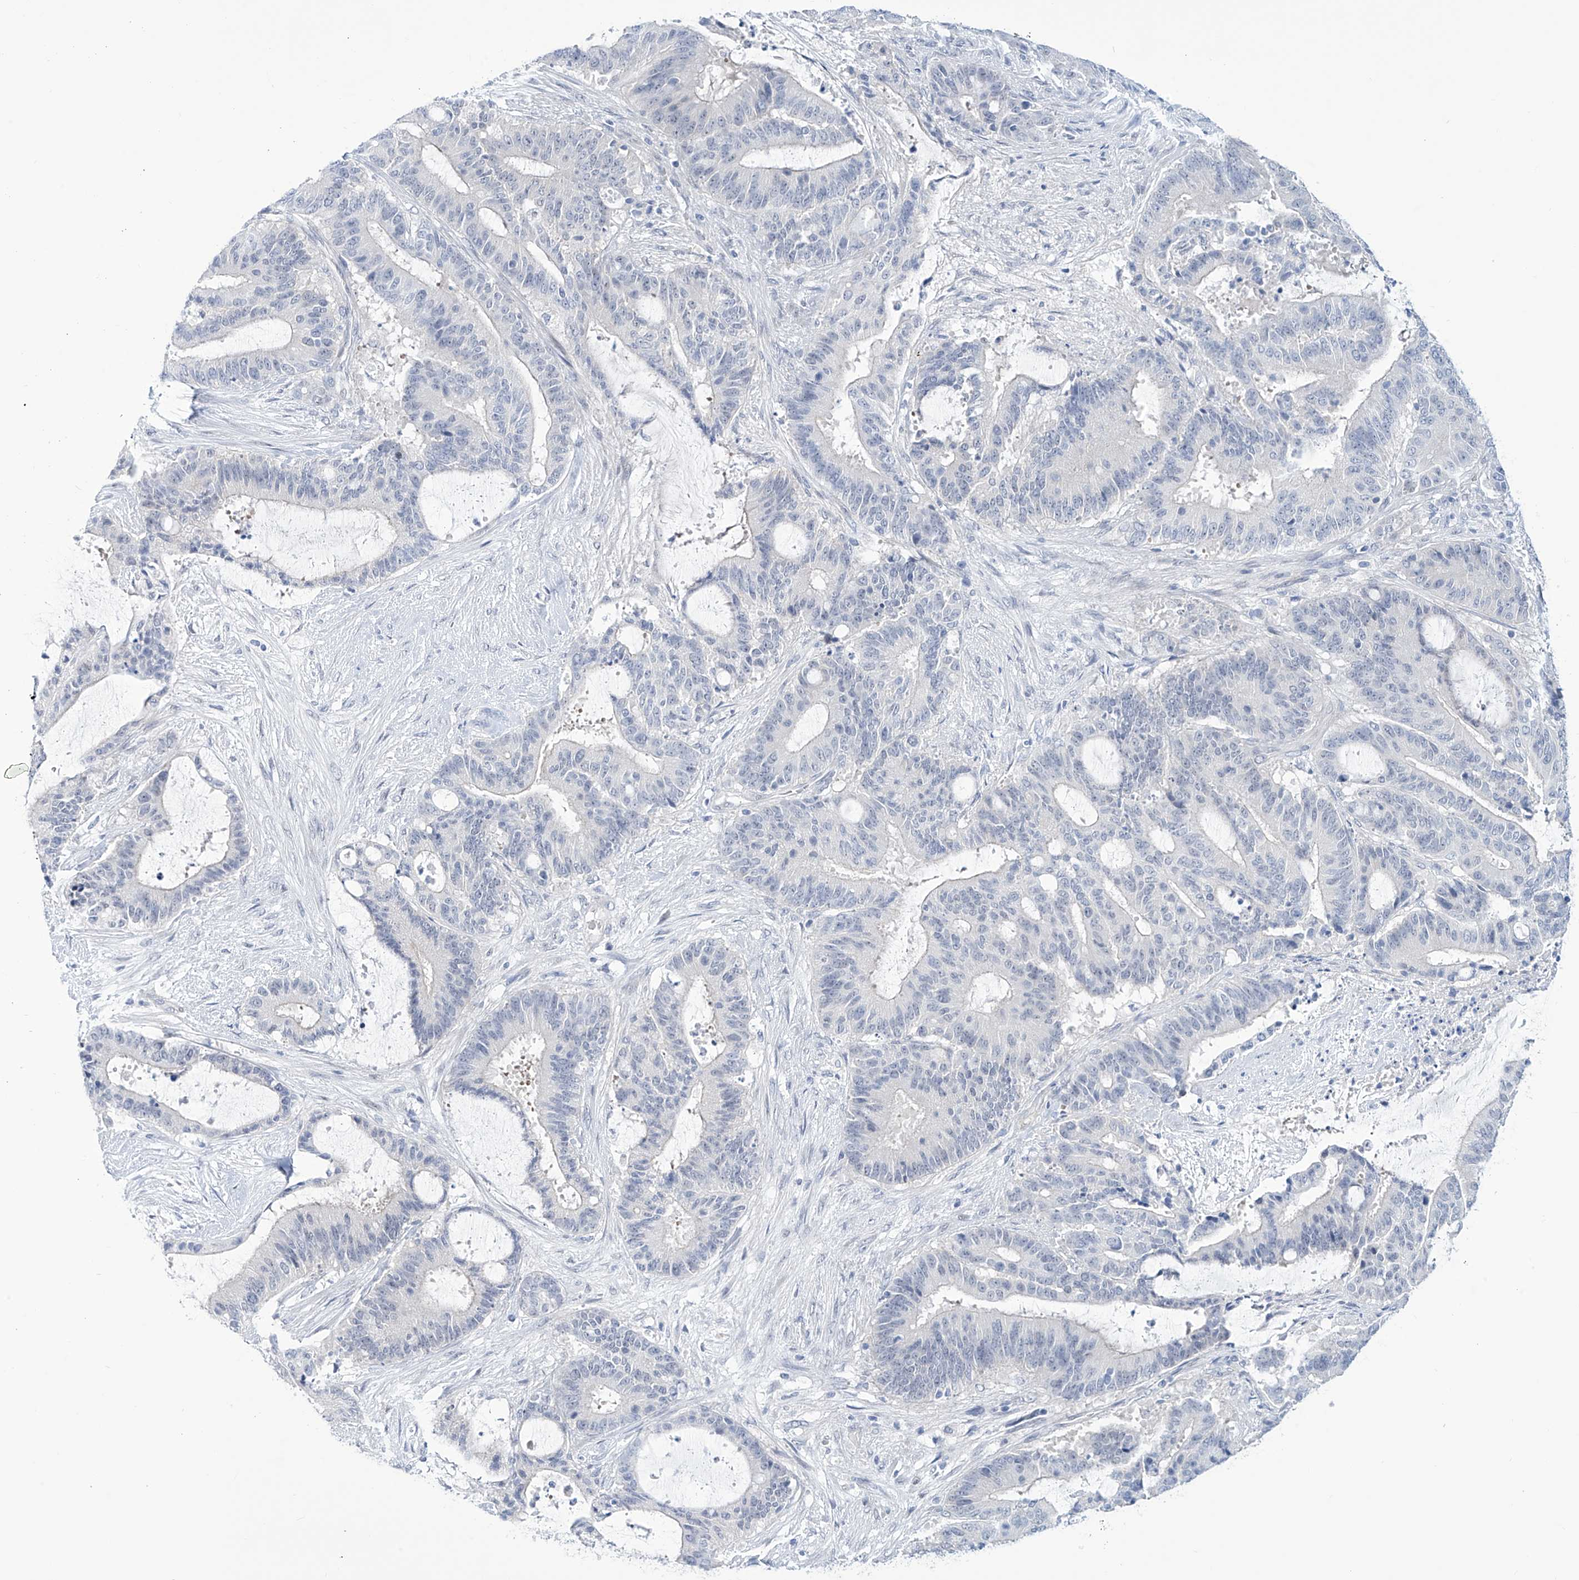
{"staining": {"intensity": "negative", "quantity": "none", "location": "none"}, "tissue": "liver cancer", "cell_type": "Tumor cells", "image_type": "cancer", "snomed": [{"axis": "morphology", "description": "Normal tissue, NOS"}, {"axis": "morphology", "description": "Cholangiocarcinoma"}, {"axis": "topography", "description": "Liver"}, {"axis": "topography", "description": "Peripheral nerve tissue"}], "caption": "DAB immunohistochemical staining of cholangiocarcinoma (liver) displays no significant staining in tumor cells.", "gene": "TRIM60", "patient": {"sex": "female", "age": 73}}